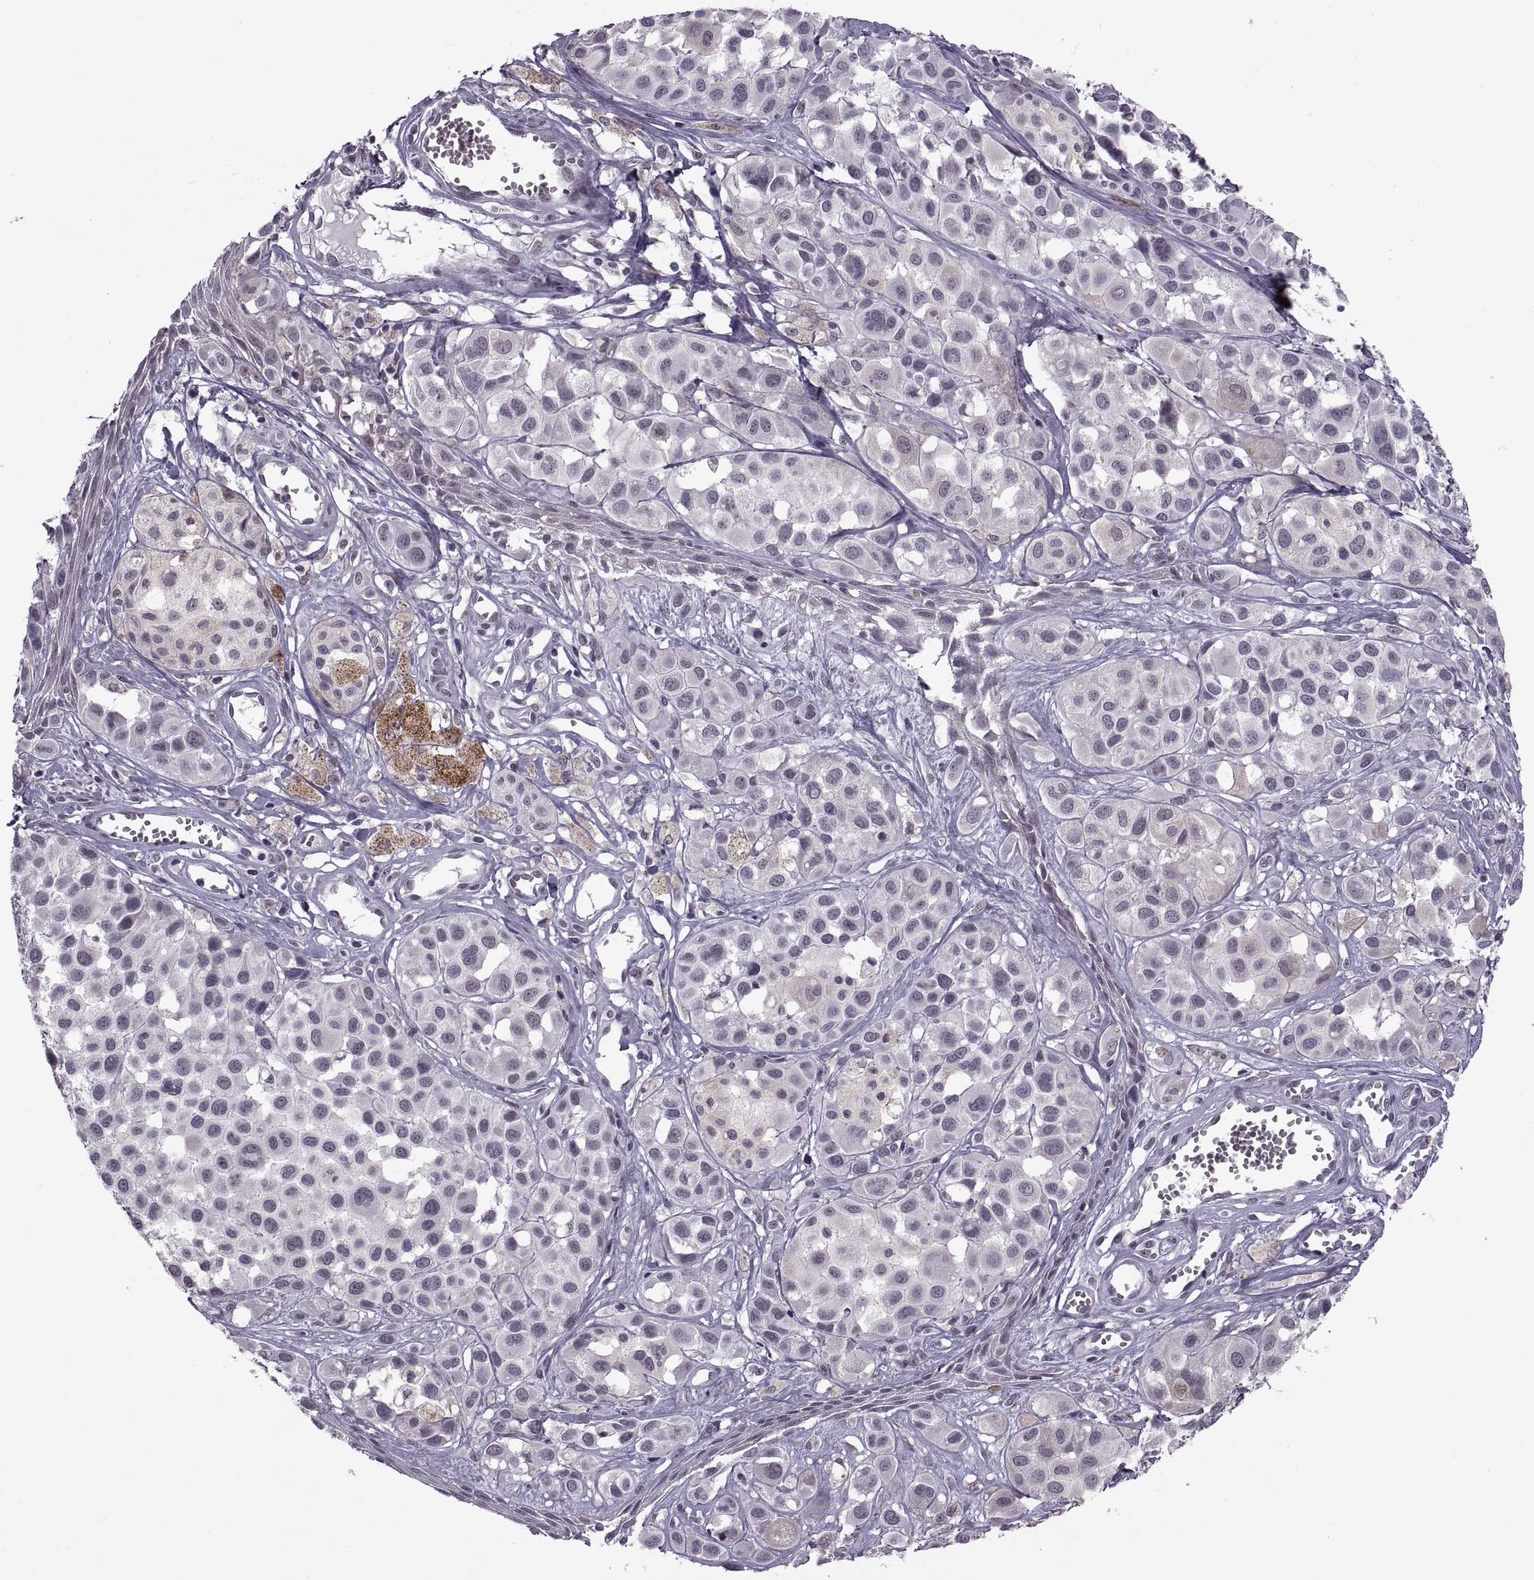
{"staining": {"intensity": "negative", "quantity": "none", "location": "none"}, "tissue": "melanoma", "cell_type": "Tumor cells", "image_type": "cancer", "snomed": [{"axis": "morphology", "description": "Malignant melanoma, NOS"}, {"axis": "topography", "description": "Skin"}], "caption": "Human melanoma stained for a protein using immunohistochemistry (IHC) exhibits no expression in tumor cells.", "gene": "OTP", "patient": {"sex": "male", "age": 77}}